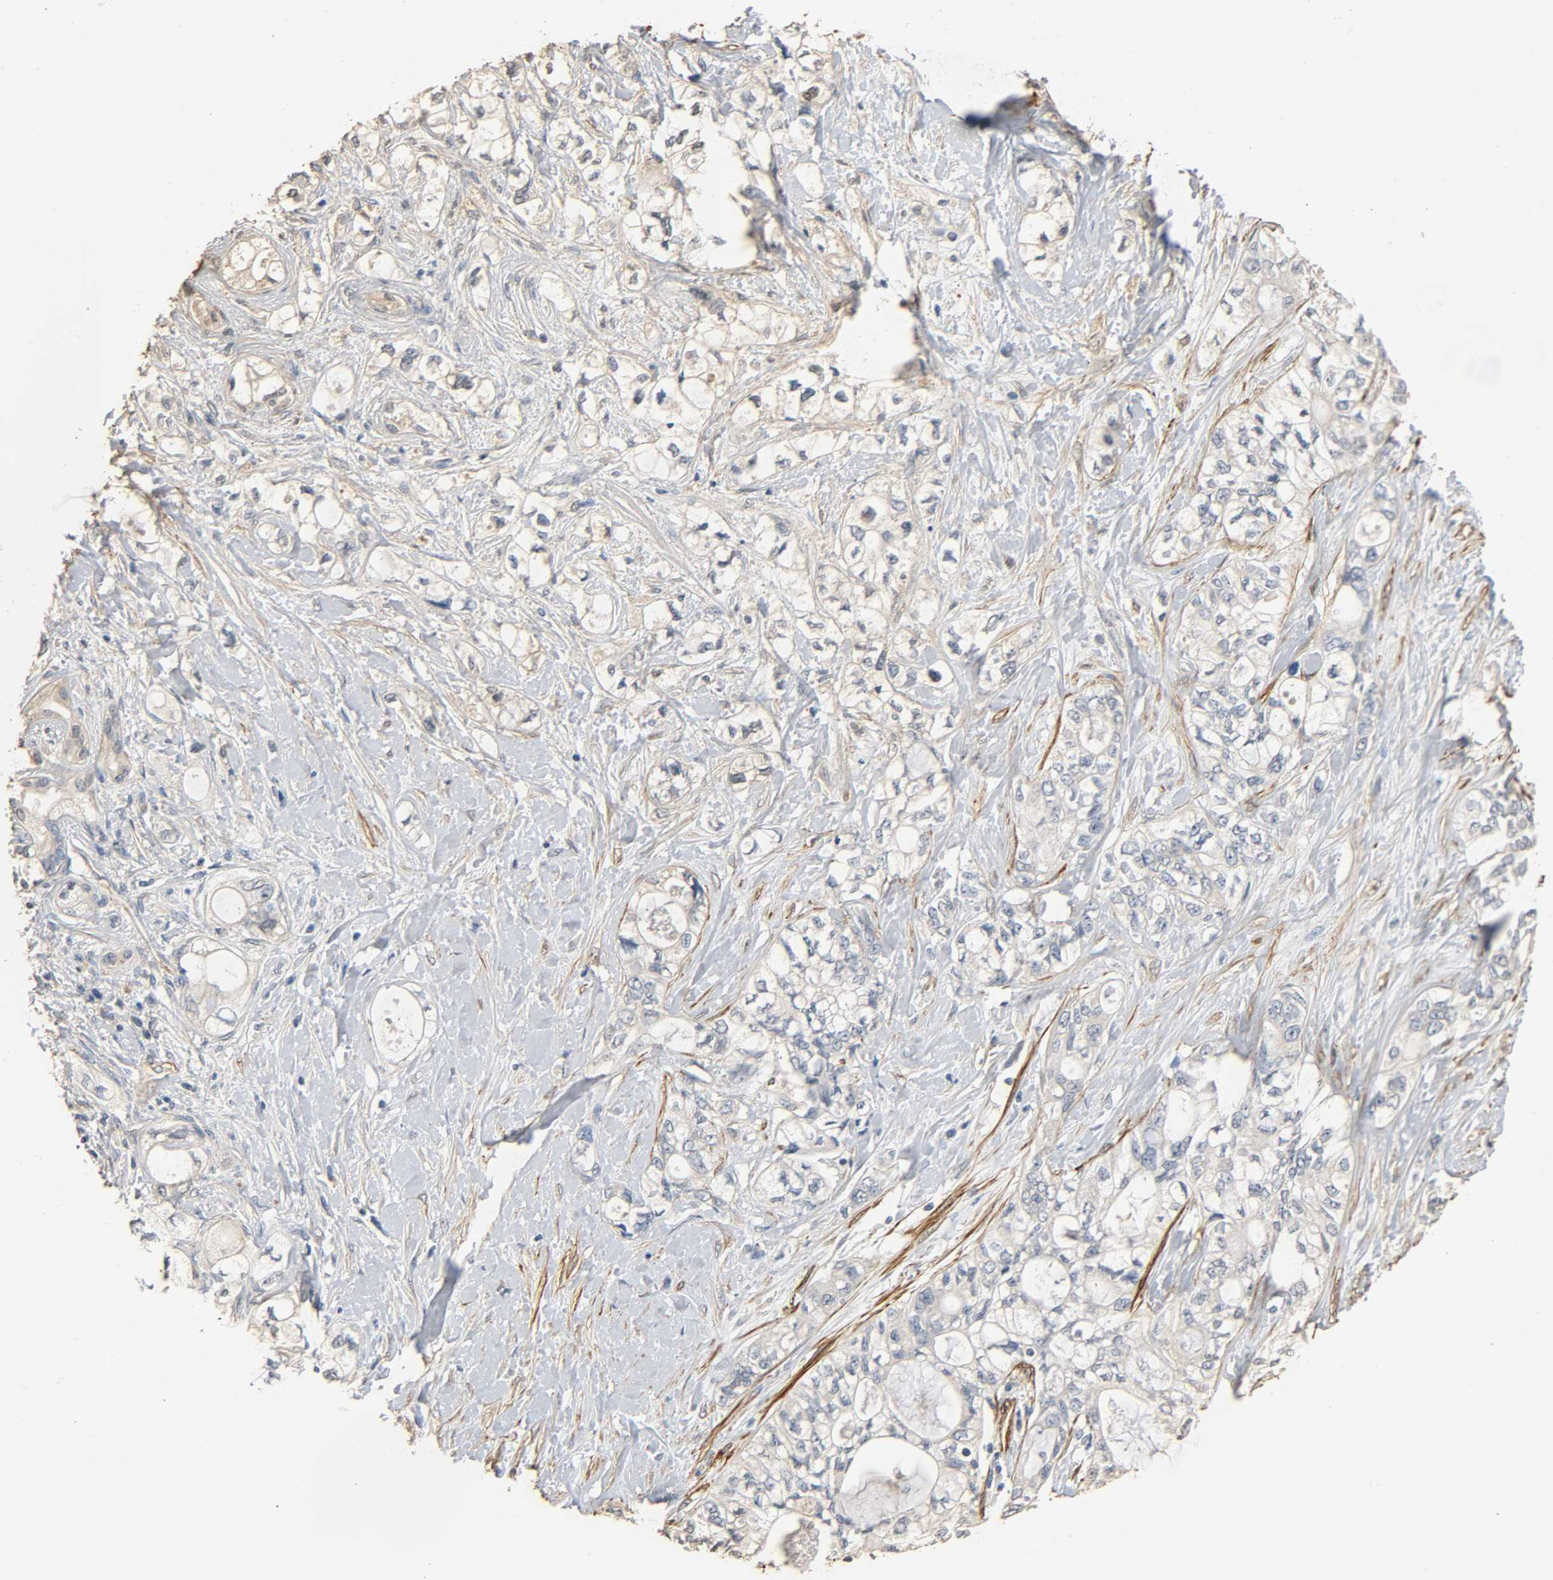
{"staining": {"intensity": "weak", "quantity": "<25%", "location": "cytoplasmic/membranous"}, "tissue": "pancreatic cancer", "cell_type": "Tumor cells", "image_type": "cancer", "snomed": [{"axis": "morphology", "description": "Adenocarcinoma, NOS"}, {"axis": "topography", "description": "Pancreas"}], "caption": "A high-resolution photomicrograph shows immunohistochemistry staining of pancreatic cancer, which demonstrates no significant expression in tumor cells. The staining was performed using DAB (3,3'-diaminobenzidine) to visualize the protein expression in brown, while the nuclei were stained in blue with hematoxylin (Magnification: 20x).", "gene": "GSTA3", "patient": {"sex": "male", "age": 70}}